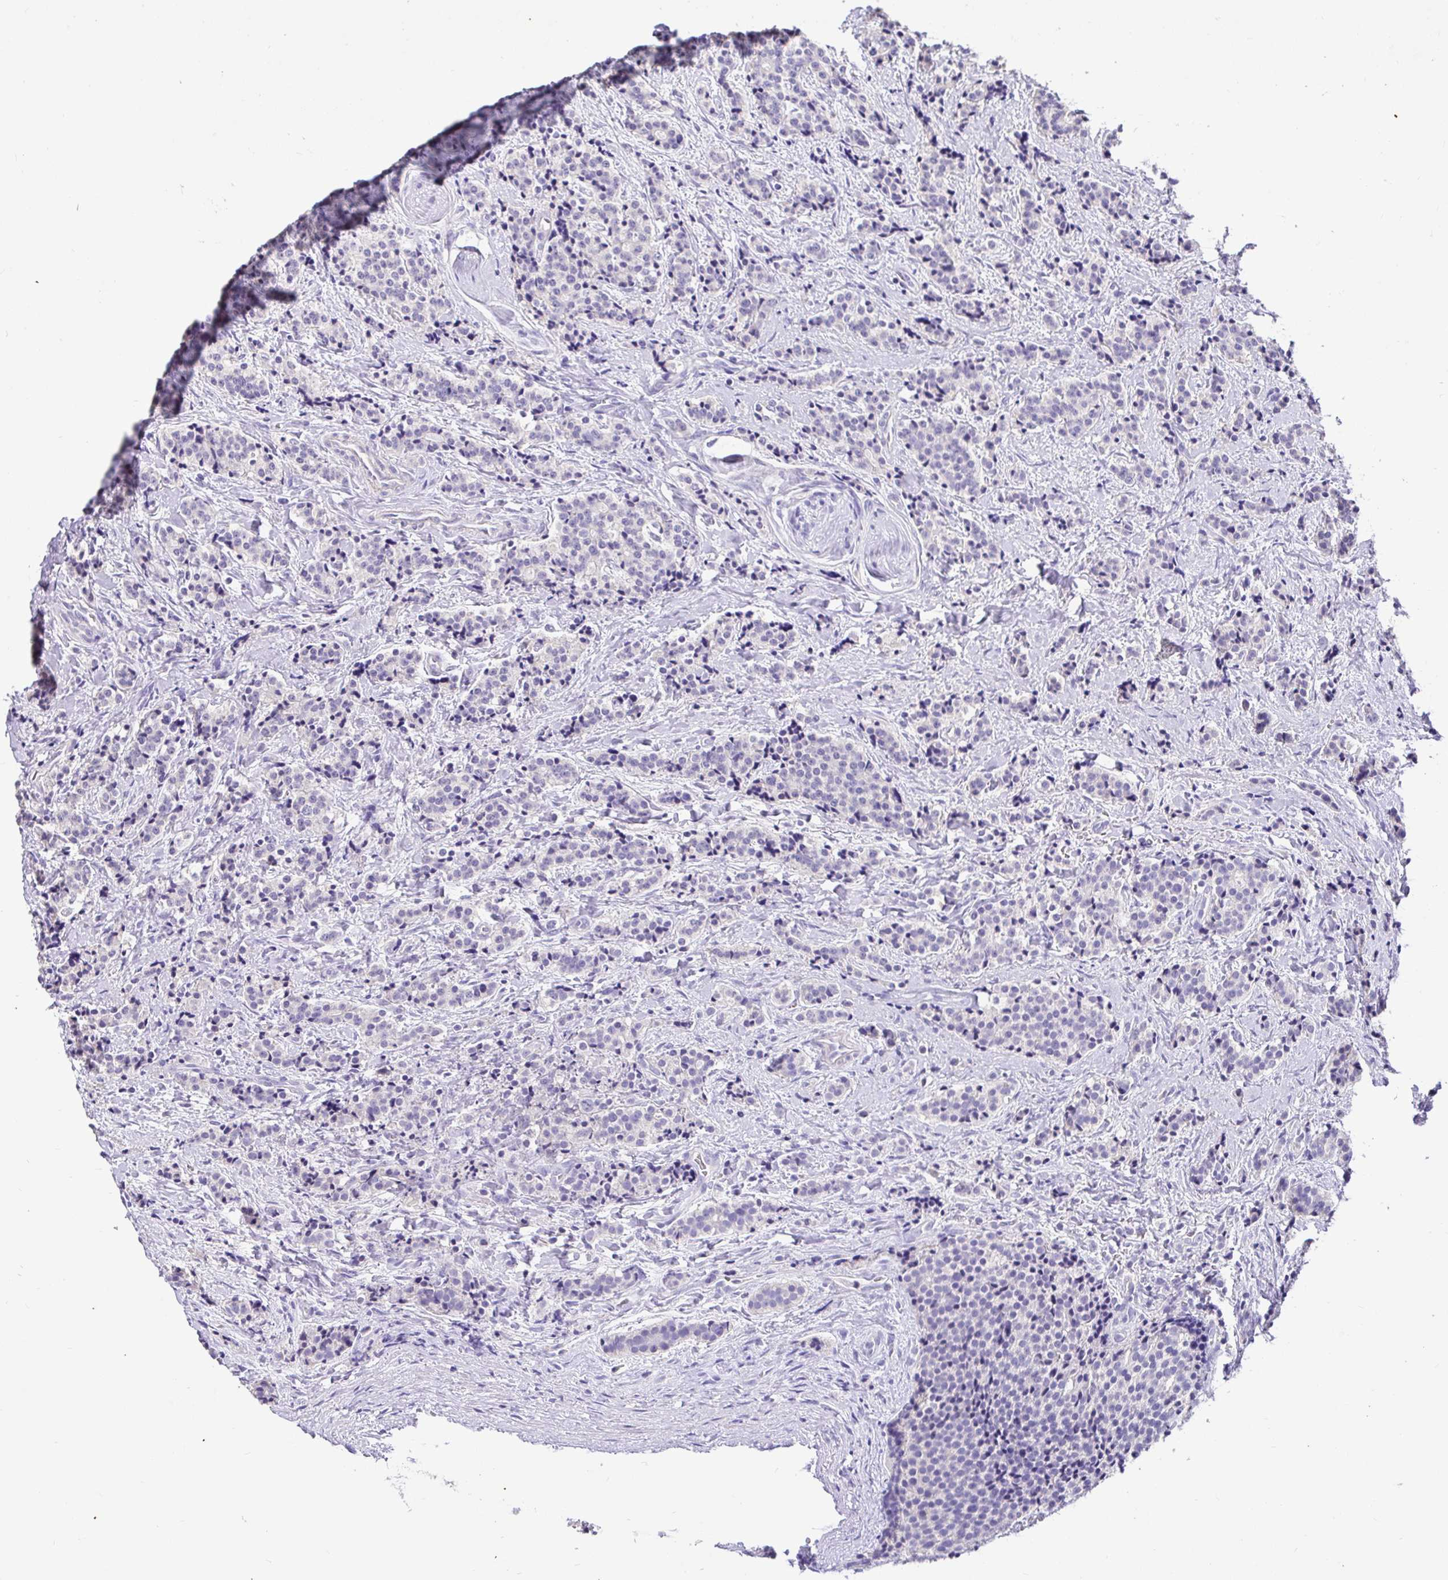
{"staining": {"intensity": "negative", "quantity": "none", "location": "none"}, "tissue": "carcinoid", "cell_type": "Tumor cells", "image_type": "cancer", "snomed": [{"axis": "morphology", "description": "Carcinoid, malignant, NOS"}, {"axis": "topography", "description": "Small intestine"}], "caption": "Carcinoid was stained to show a protein in brown. There is no significant positivity in tumor cells. (DAB IHC visualized using brightfield microscopy, high magnification).", "gene": "CDO1", "patient": {"sex": "female", "age": 73}}